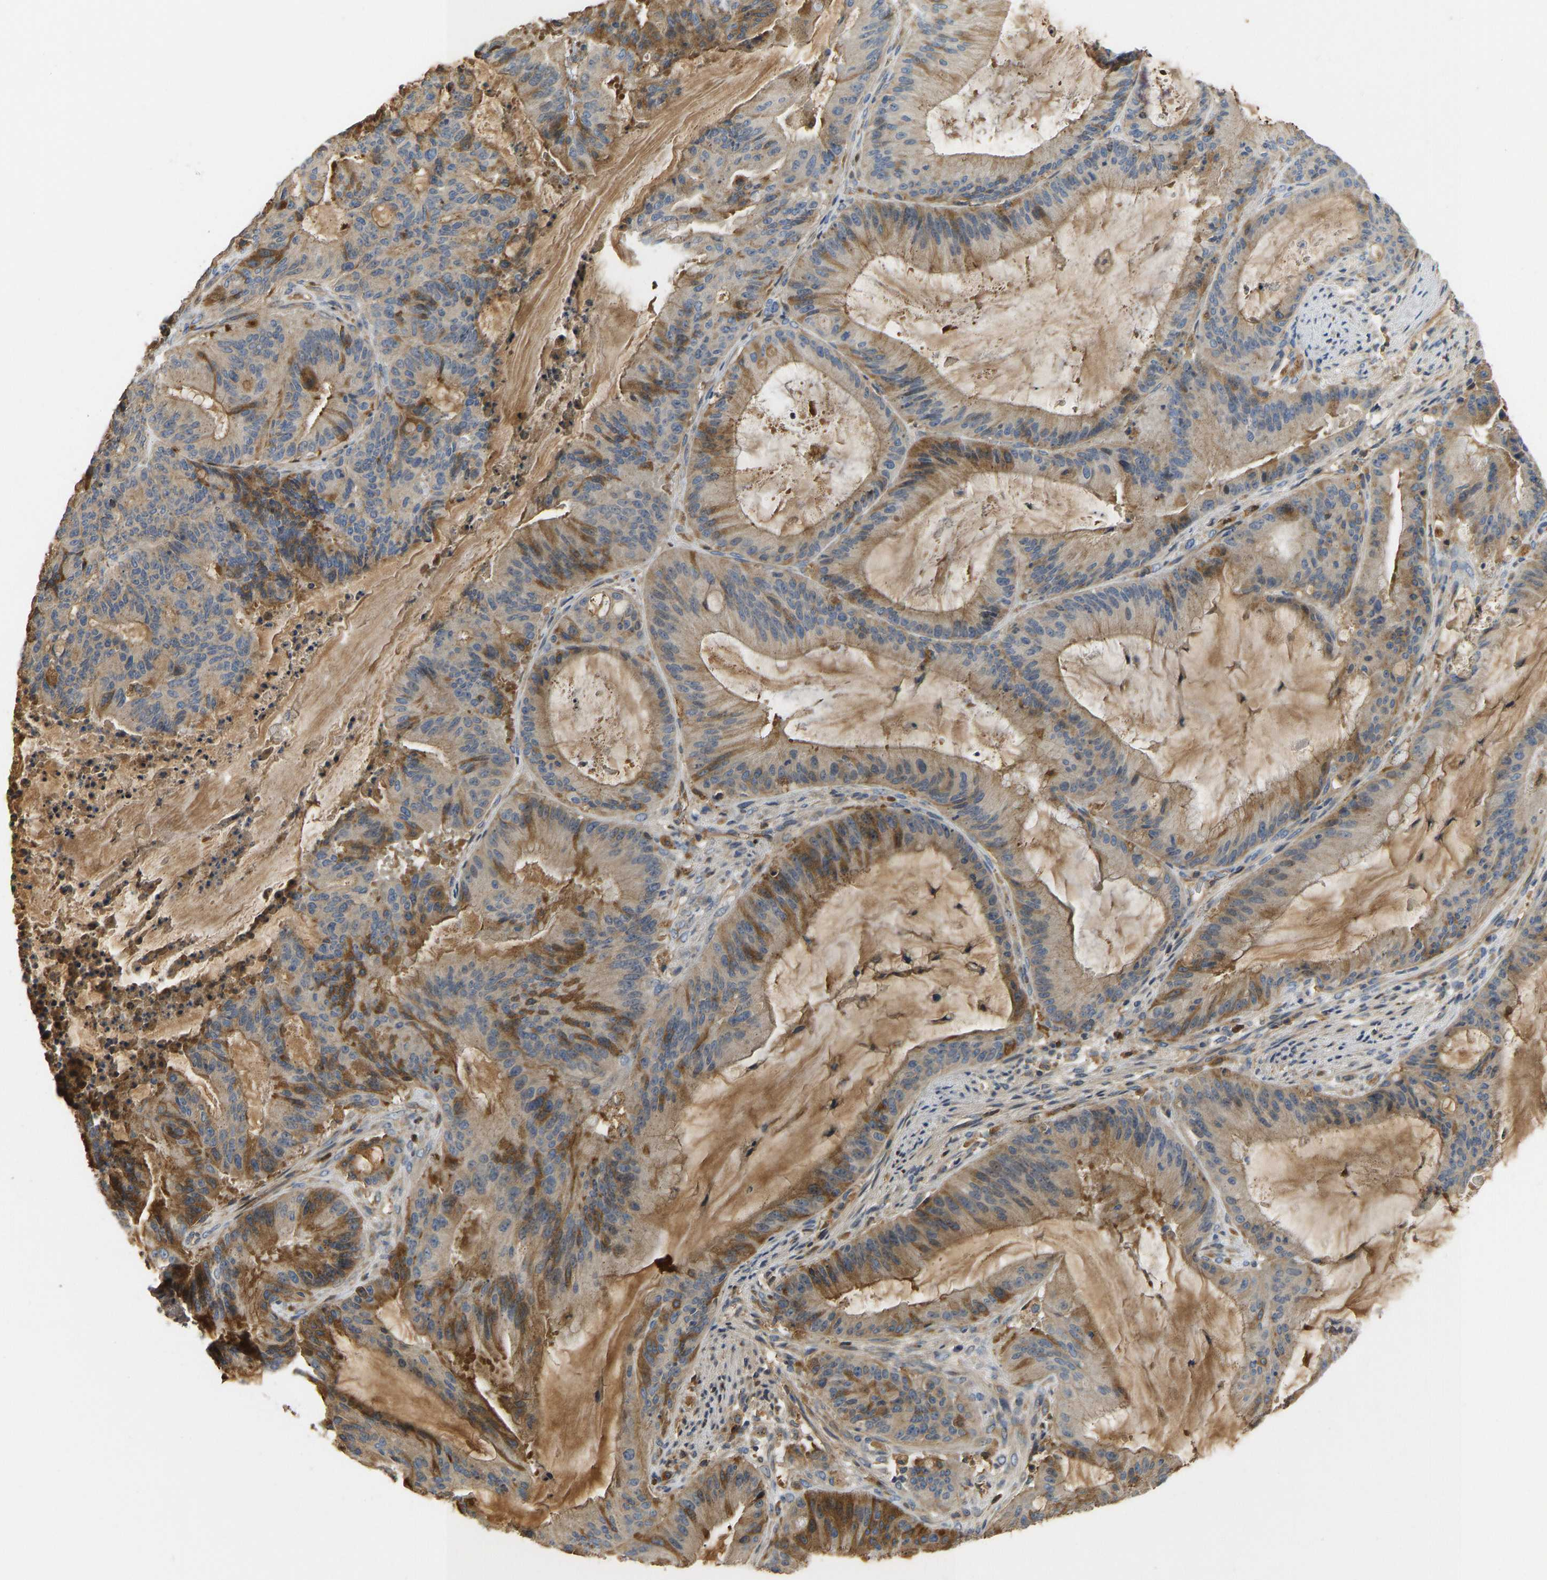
{"staining": {"intensity": "moderate", "quantity": ">75%", "location": "cytoplasmic/membranous"}, "tissue": "liver cancer", "cell_type": "Tumor cells", "image_type": "cancer", "snomed": [{"axis": "morphology", "description": "Normal tissue, NOS"}, {"axis": "morphology", "description": "Cholangiocarcinoma"}, {"axis": "topography", "description": "Liver"}, {"axis": "topography", "description": "Peripheral nerve tissue"}], "caption": "High-magnification brightfield microscopy of liver cancer stained with DAB (brown) and counterstained with hematoxylin (blue). tumor cells exhibit moderate cytoplasmic/membranous positivity is identified in approximately>75% of cells.", "gene": "VCPKMT", "patient": {"sex": "female", "age": 73}}